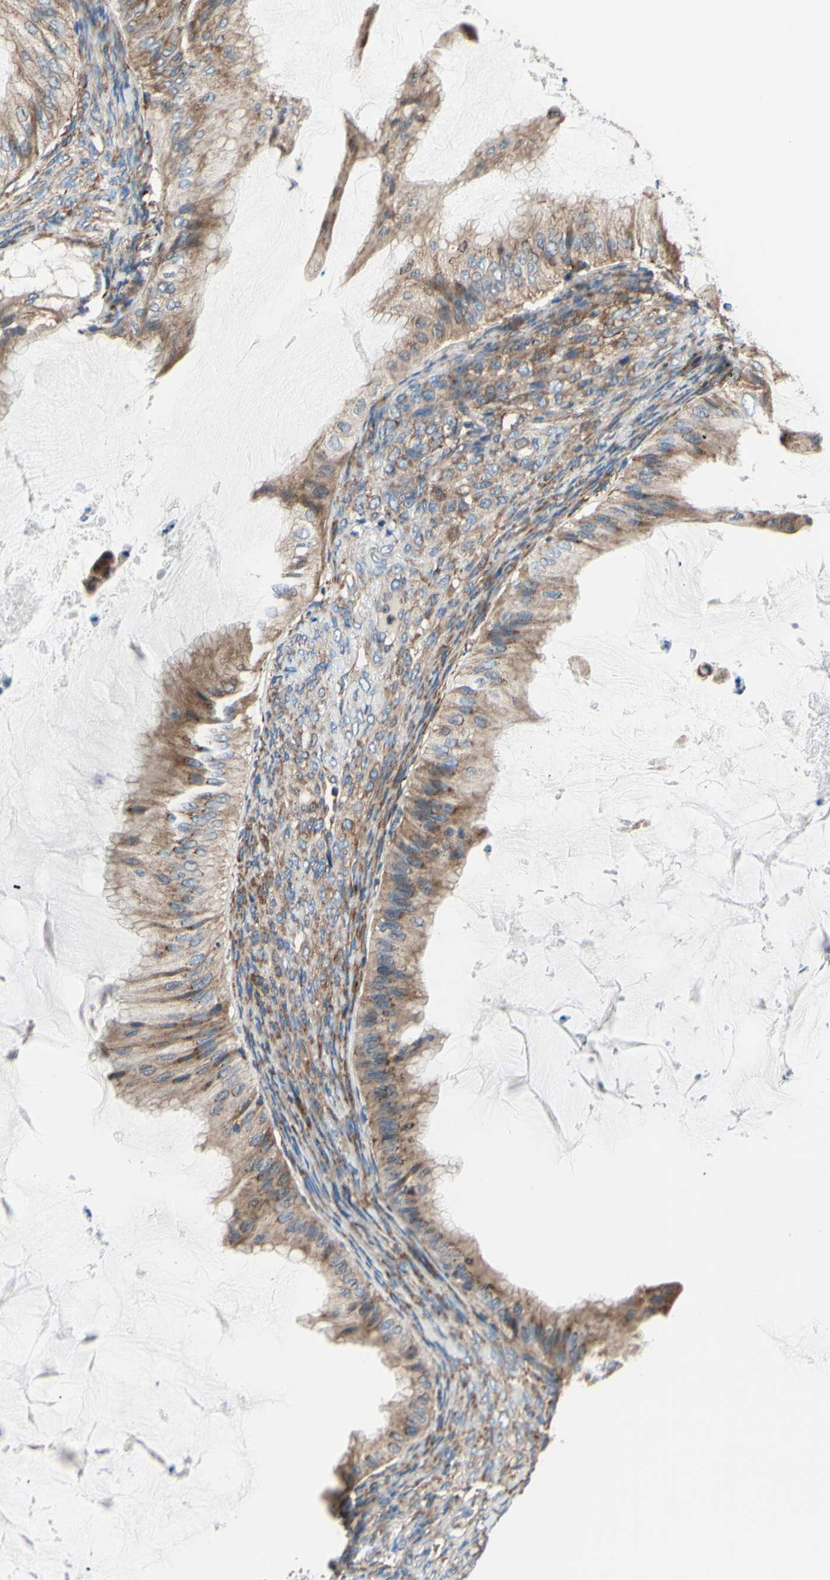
{"staining": {"intensity": "moderate", "quantity": ">75%", "location": "cytoplasmic/membranous"}, "tissue": "ovarian cancer", "cell_type": "Tumor cells", "image_type": "cancer", "snomed": [{"axis": "morphology", "description": "Cystadenocarcinoma, mucinous, NOS"}, {"axis": "topography", "description": "Ovary"}], "caption": "Immunohistochemistry (IHC) staining of ovarian cancer, which reveals medium levels of moderate cytoplasmic/membranous positivity in approximately >75% of tumor cells indicating moderate cytoplasmic/membranous protein staining. The staining was performed using DAB (brown) for protein detection and nuclei were counterstained in hematoxylin (blue).", "gene": "FMR1", "patient": {"sex": "female", "age": 61}}